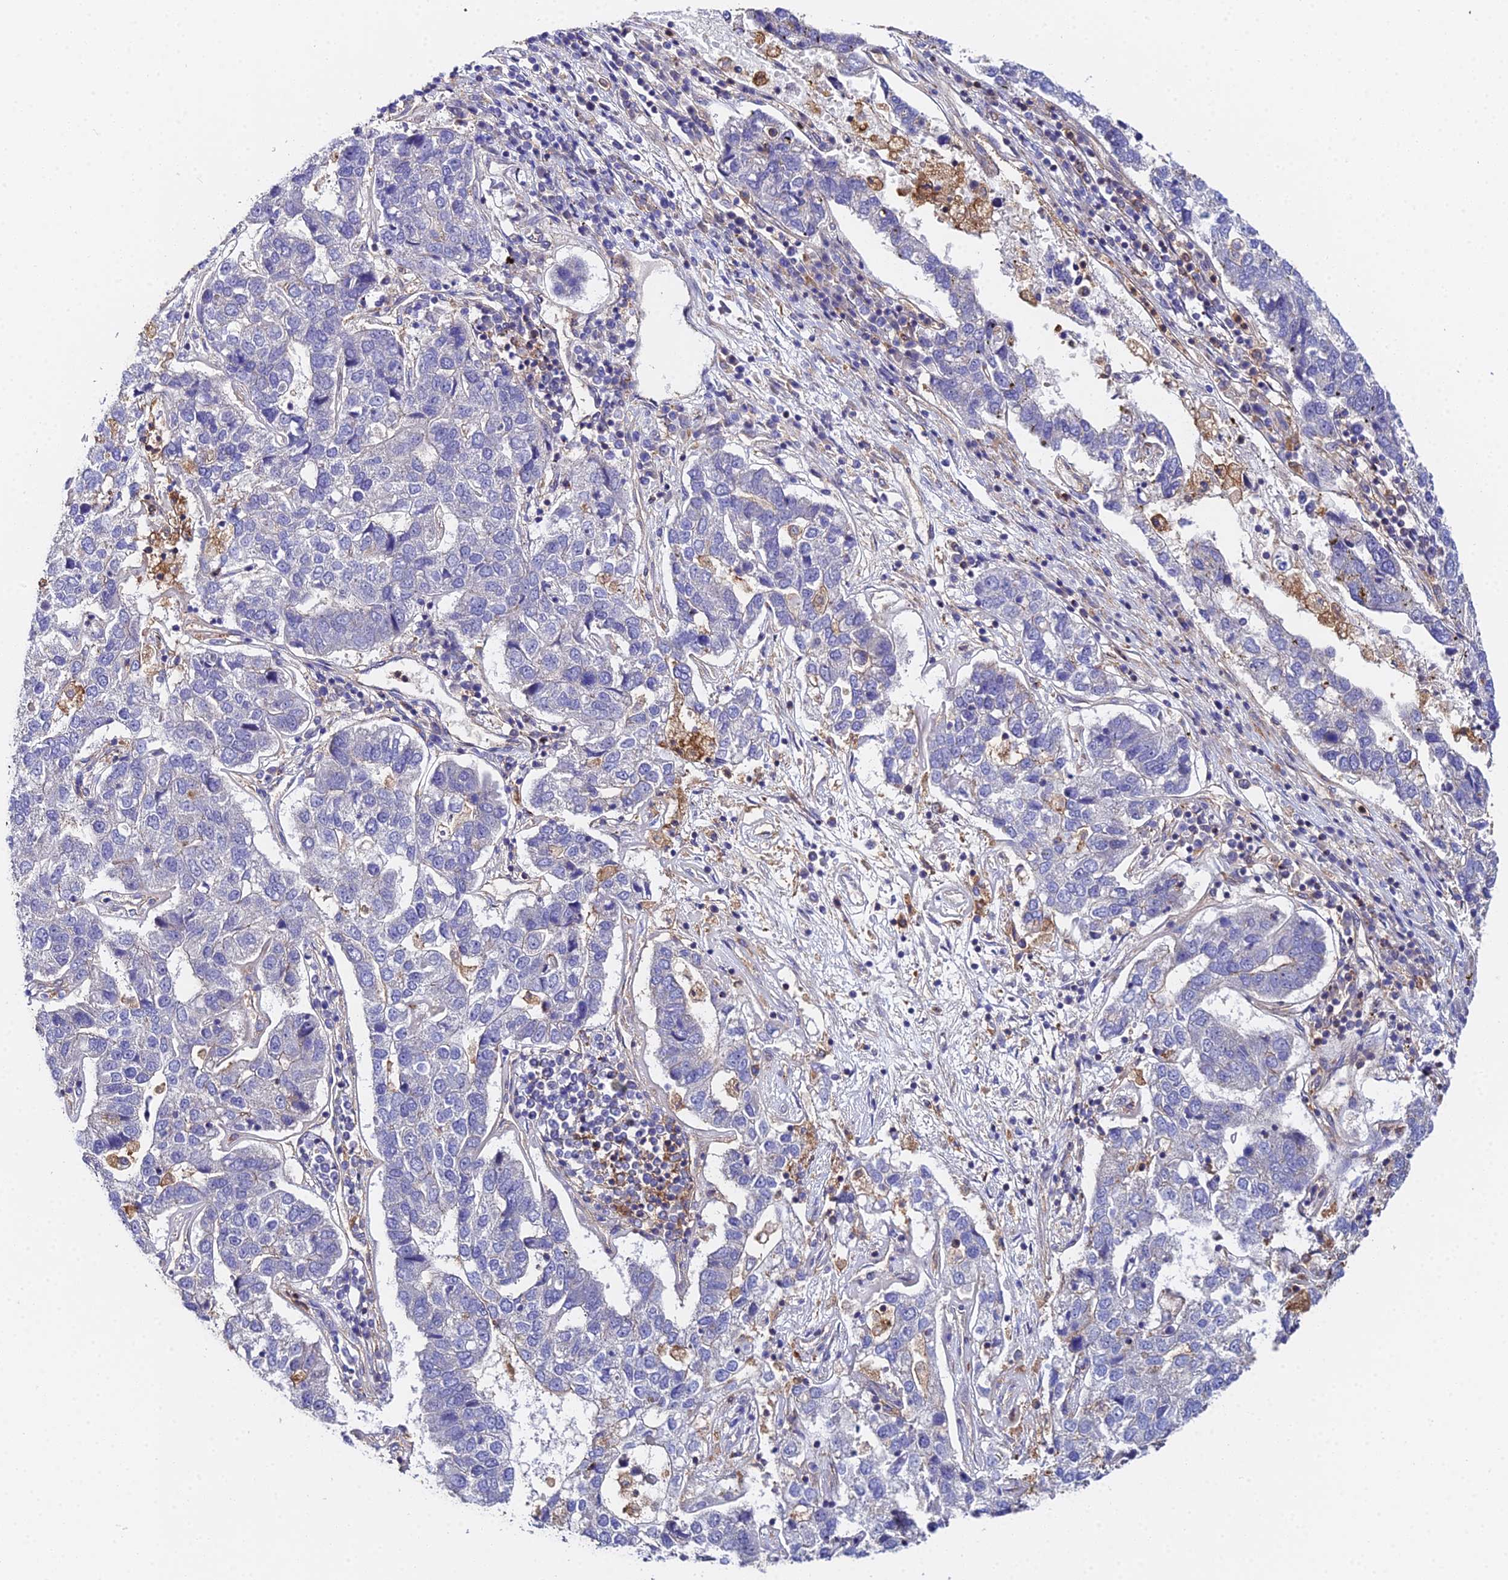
{"staining": {"intensity": "negative", "quantity": "none", "location": "none"}, "tissue": "pancreatic cancer", "cell_type": "Tumor cells", "image_type": "cancer", "snomed": [{"axis": "morphology", "description": "Adenocarcinoma, NOS"}, {"axis": "topography", "description": "Pancreas"}], "caption": "Immunohistochemistry (IHC) of pancreatic adenocarcinoma demonstrates no staining in tumor cells. Brightfield microscopy of immunohistochemistry stained with DAB (3,3'-diaminobenzidine) (brown) and hematoxylin (blue), captured at high magnification.", "gene": "GNG5B", "patient": {"sex": "female", "age": 61}}